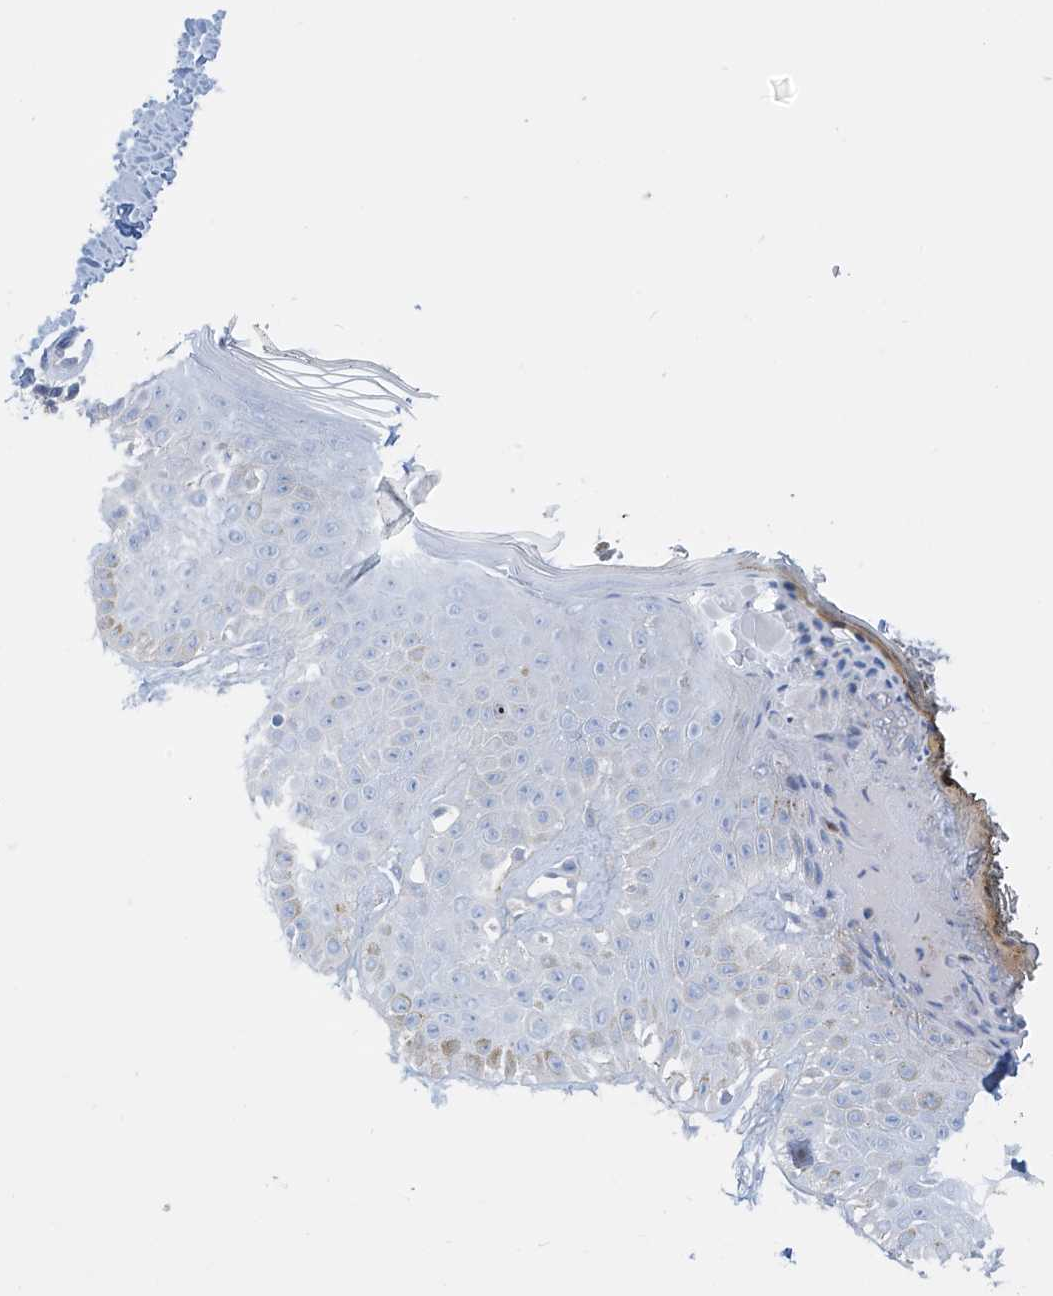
{"staining": {"intensity": "negative", "quantity": "none", "location": "none"}, "tissue": "skin", "cell_type": "Fibroblasts", "image_type": "normal", "snomed": [{"axis": "morphology", "description": "Normal tissue, NOS"}, {"axis": "topography", "description": "Skin"}], "caption": "A high-resolution image shows IHC staining of normal skin, which exhibits no significant staining in fibroblasts. (DAB IHC with hematoxylin counter stain).", "gene": "FABP2", "patient": {"sex": "female", "age": 64}}